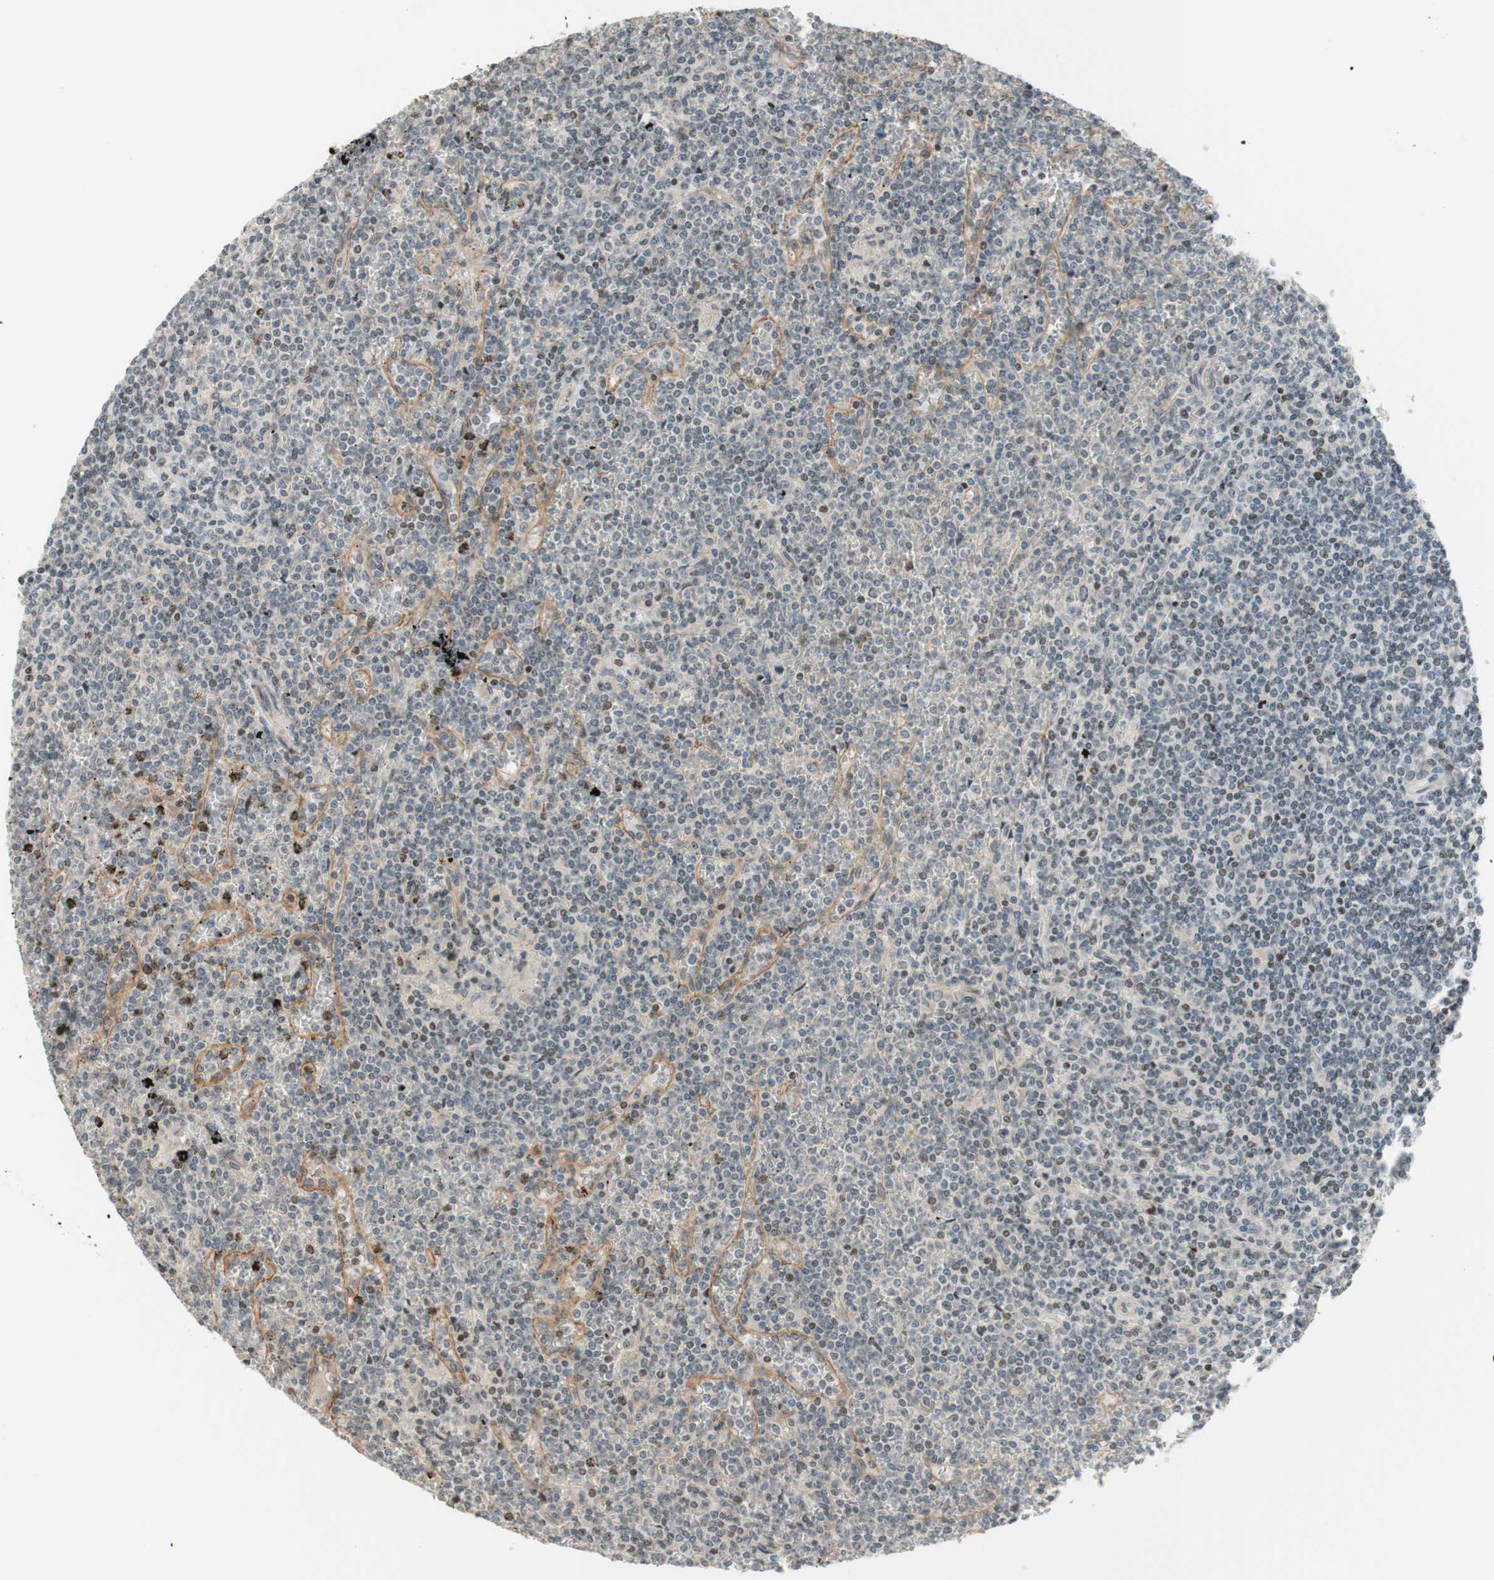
{"staining": {"intensity": "weak", "quantity": "<25%", "location": "nuclear"}, "tissue": "lymphoma", "cell_type": "Tumor cells", "image_type": "cancer", "snomed": [{"axis": "morphology", "description": "Malignant lymphoma, non-Hodgkin's type, Low grade"}, {"axis": "topography", "description": "Spleen"}], "caption": "Malignant lymphoma, non-Hodgkin's type (low-grade) was stained to show a protein in brown. There is no significant staining in tumor cells.", "gene": "JPH1", "patient": {"sex": "female", "age": 19}}